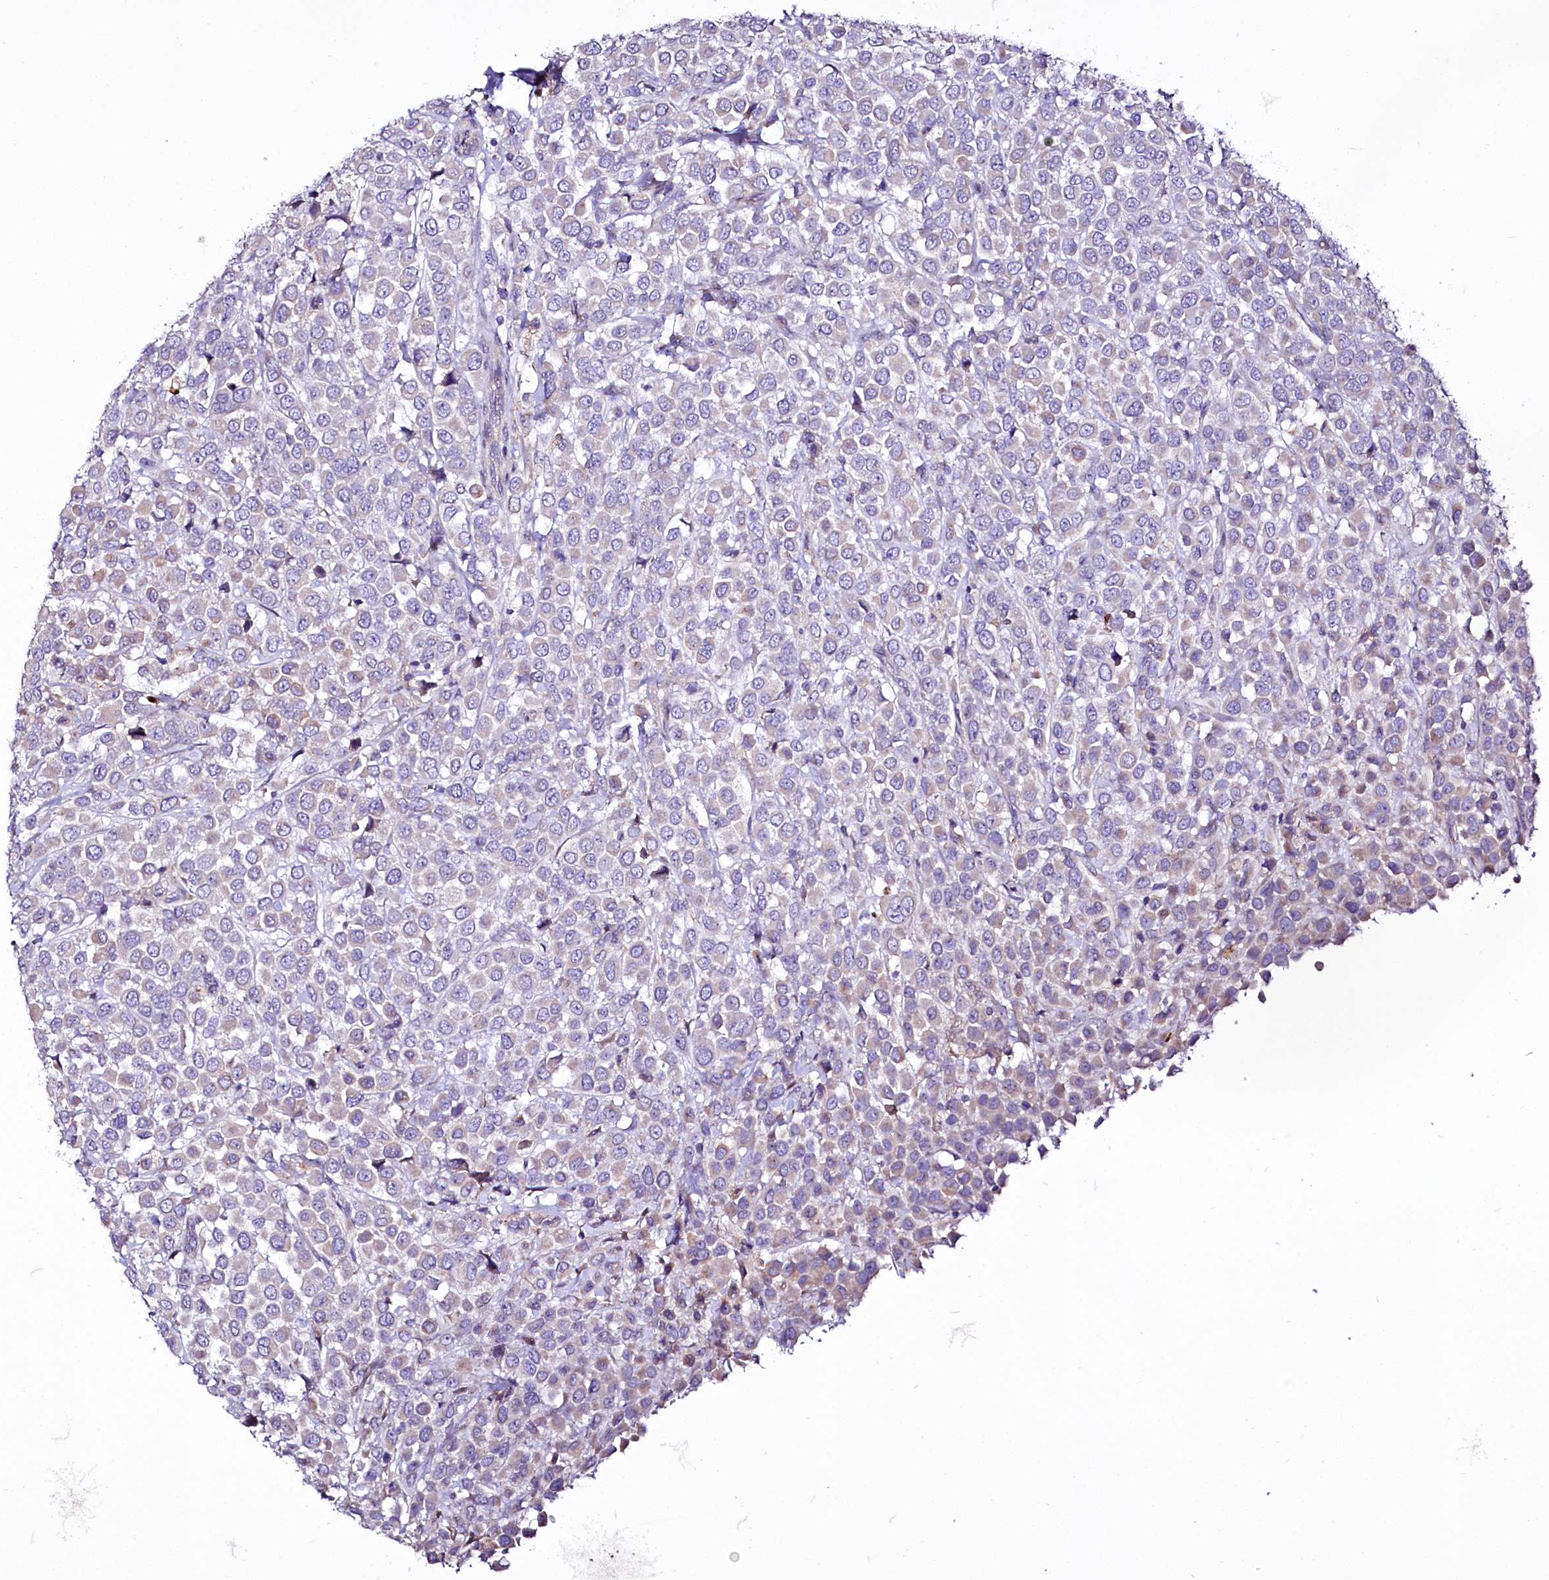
{"staining": {"intensity": "weak", "quantity": "<25%", "location": "cytoplasmic/membranous"}, "tissue": "breast cancer", "cell_type": "Tumor cells", "image_type": "cancer", "snomed": [{"axis": "morphology", "description": "Duct carcinoma"}, {"axis": "topography", "description": "Breast"}], "caption": "IHC histopathology image of neoplastic tissue: breast cancer (infiltrating ductal carcinoma) stained with DAB (3,3'-diaminobenzidine) demonstrates no significant protein positivity in tumor cells.", "gene": "ZC3H12C", "patient": {"sex": "female", "age": 61}}